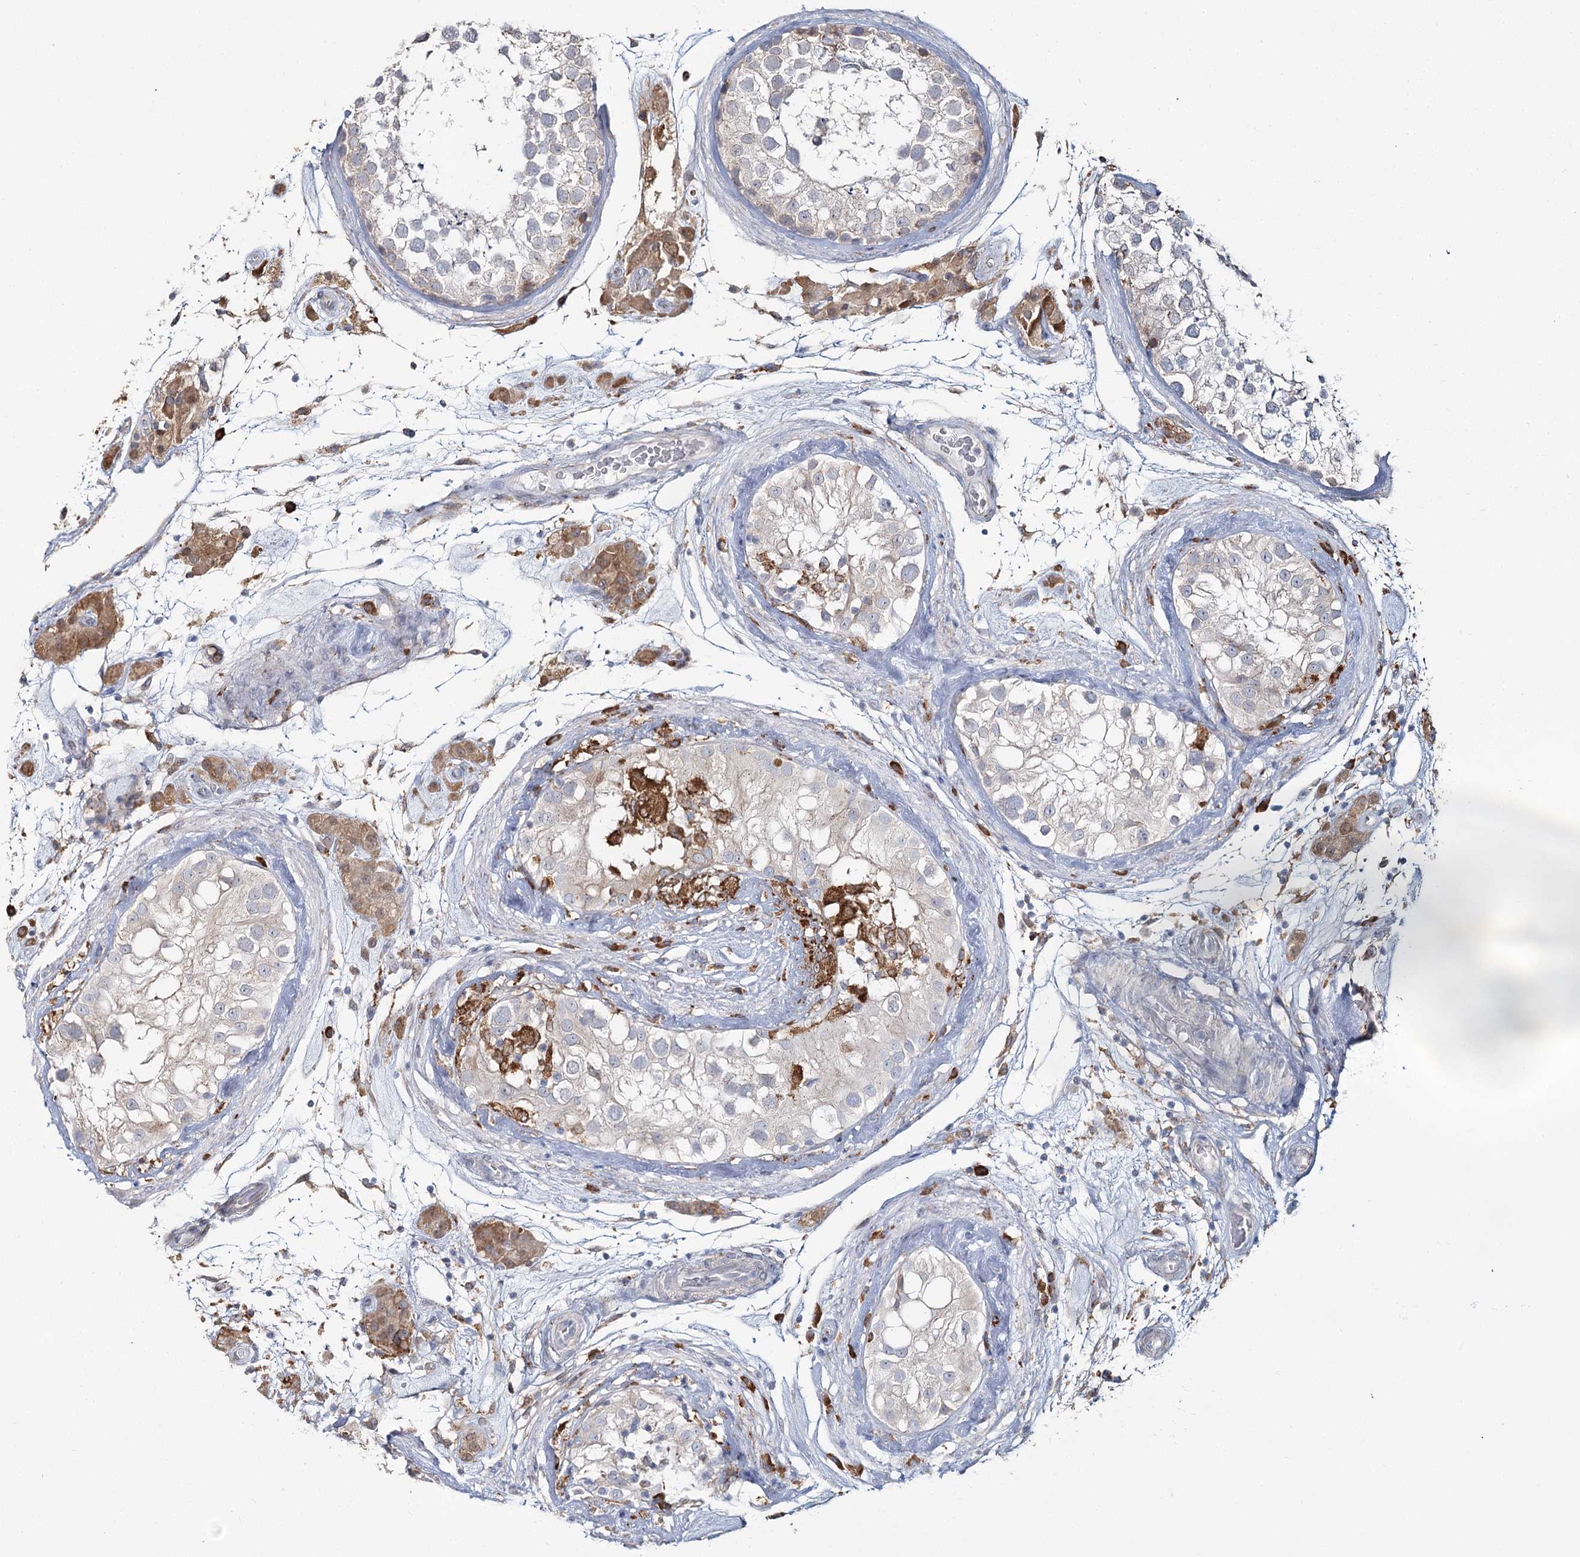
{"staining": {"intensity": "moderate", "quantity": "<25%", "location": "cytoplasmic/membranous"}, "tissue": "testis", "cell_type": "Cells in seminiferous ducts", "image_type": "normal", "snomed": [{"axis": "morphology", "description": "Normal tissue, NOS"}, {"axis": "topography", "description": "Testis"}], "caption": "This micrograph demonstrates benign testis stained with immunohistochemistry to label a protein in brown. The cytoplasmic/membranous of cells in seminiferous ducts show moderate positivity for the protein. Nuclei are counter-stained blue.", "gene": "ZCCHC9", "patient": {"sex": "male", "age": 46}}